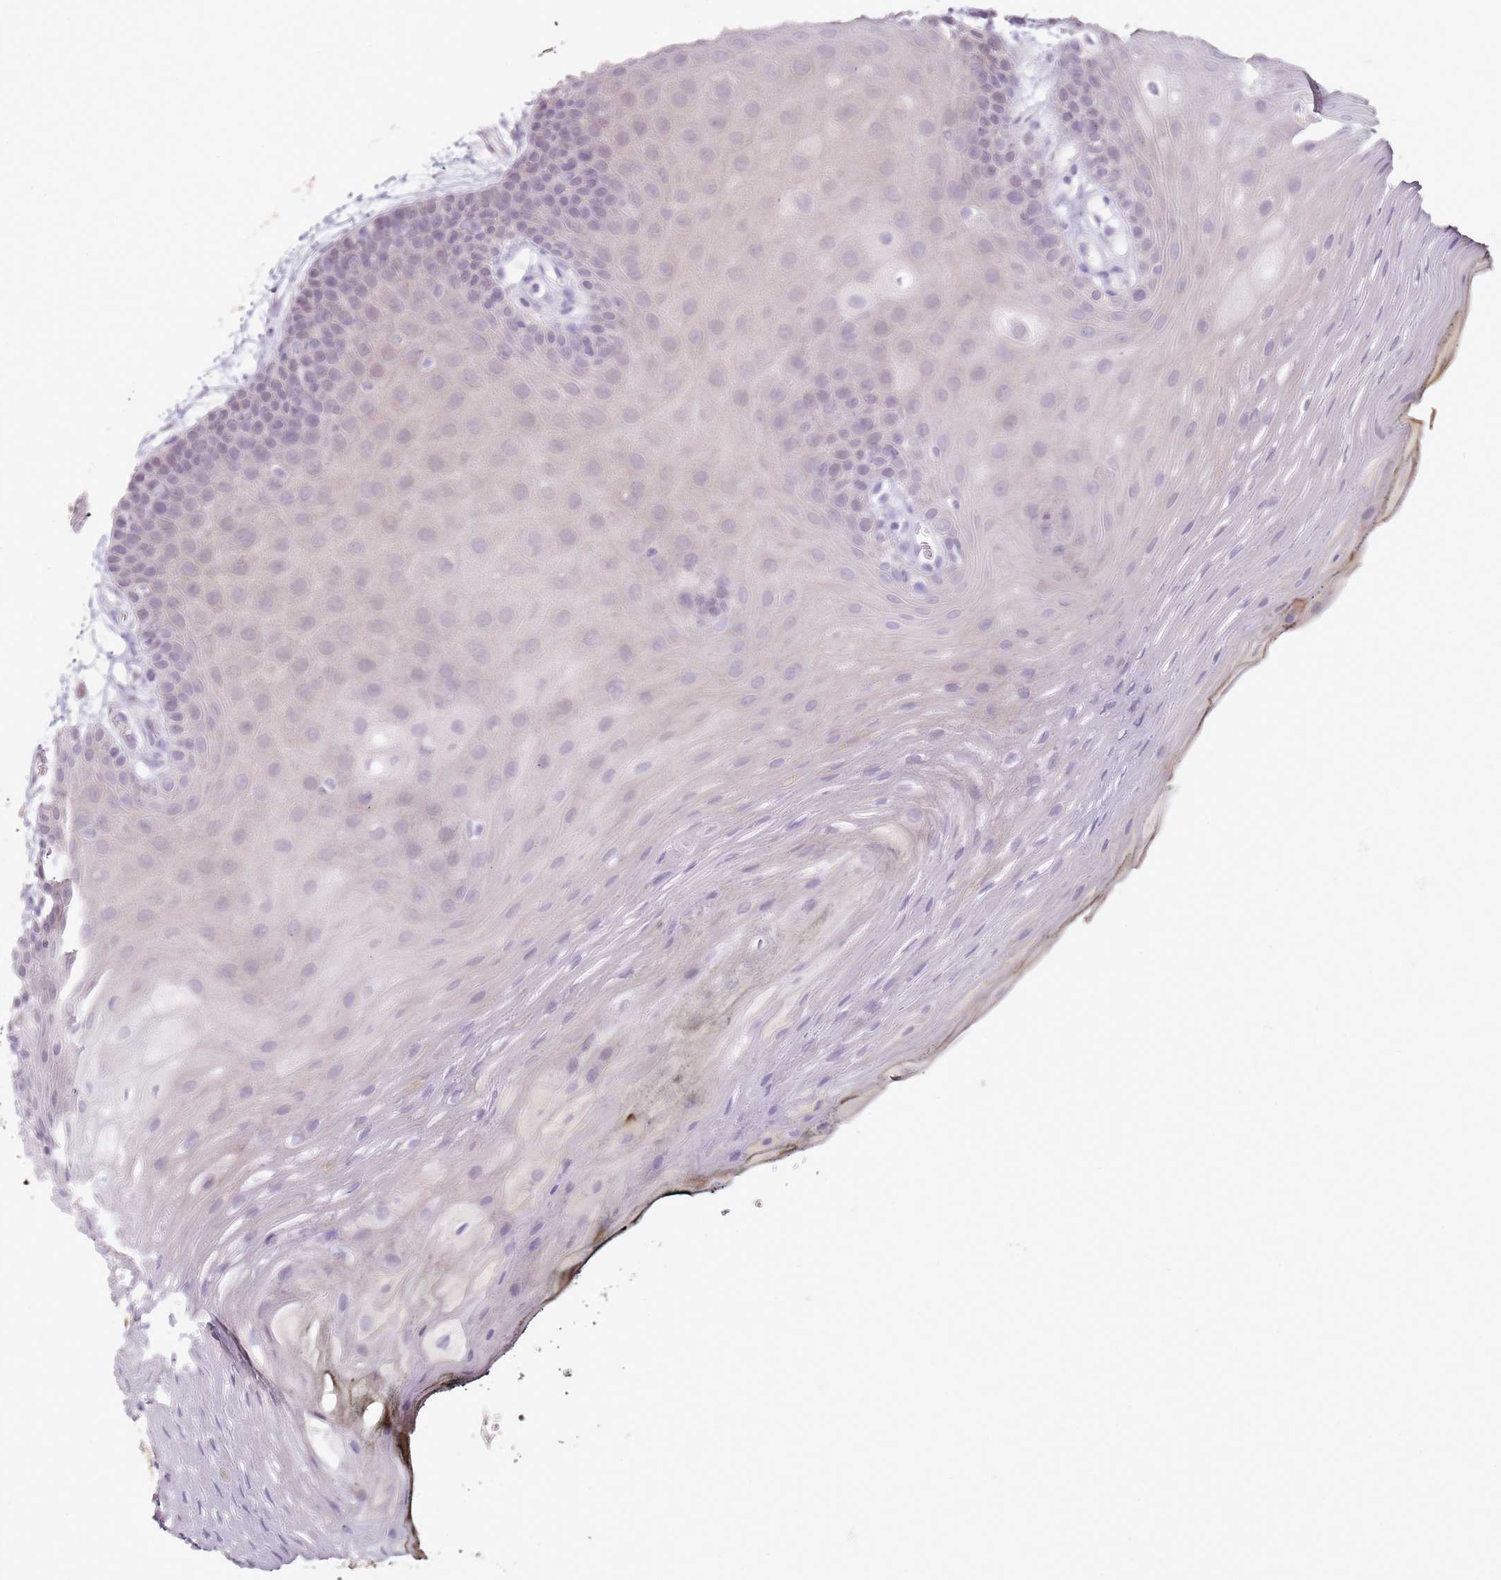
{"staining": {"intensity": "negative", "quantity": "none", "location": "none"}, "tissue": "oral mucosa", "cell_type": "Squamous epithelial cells", "image_type": "normal", "snomed": [{"axis": "morphology", "description": "Normal tissue, NOS"}, {"axis": "topography", "description": "Oral tissue"}, {"axis": "topography", "description": "Tounge, NOS"}], "caption": "Immunohistochemistry (IHC) micrograph of unremarkable human oral mucosa stained for a protein (brown), which reveals no expression in squamous epithelial cells.", "gene": "MDH1", "patient": {"sex": "female", "age": 81}}